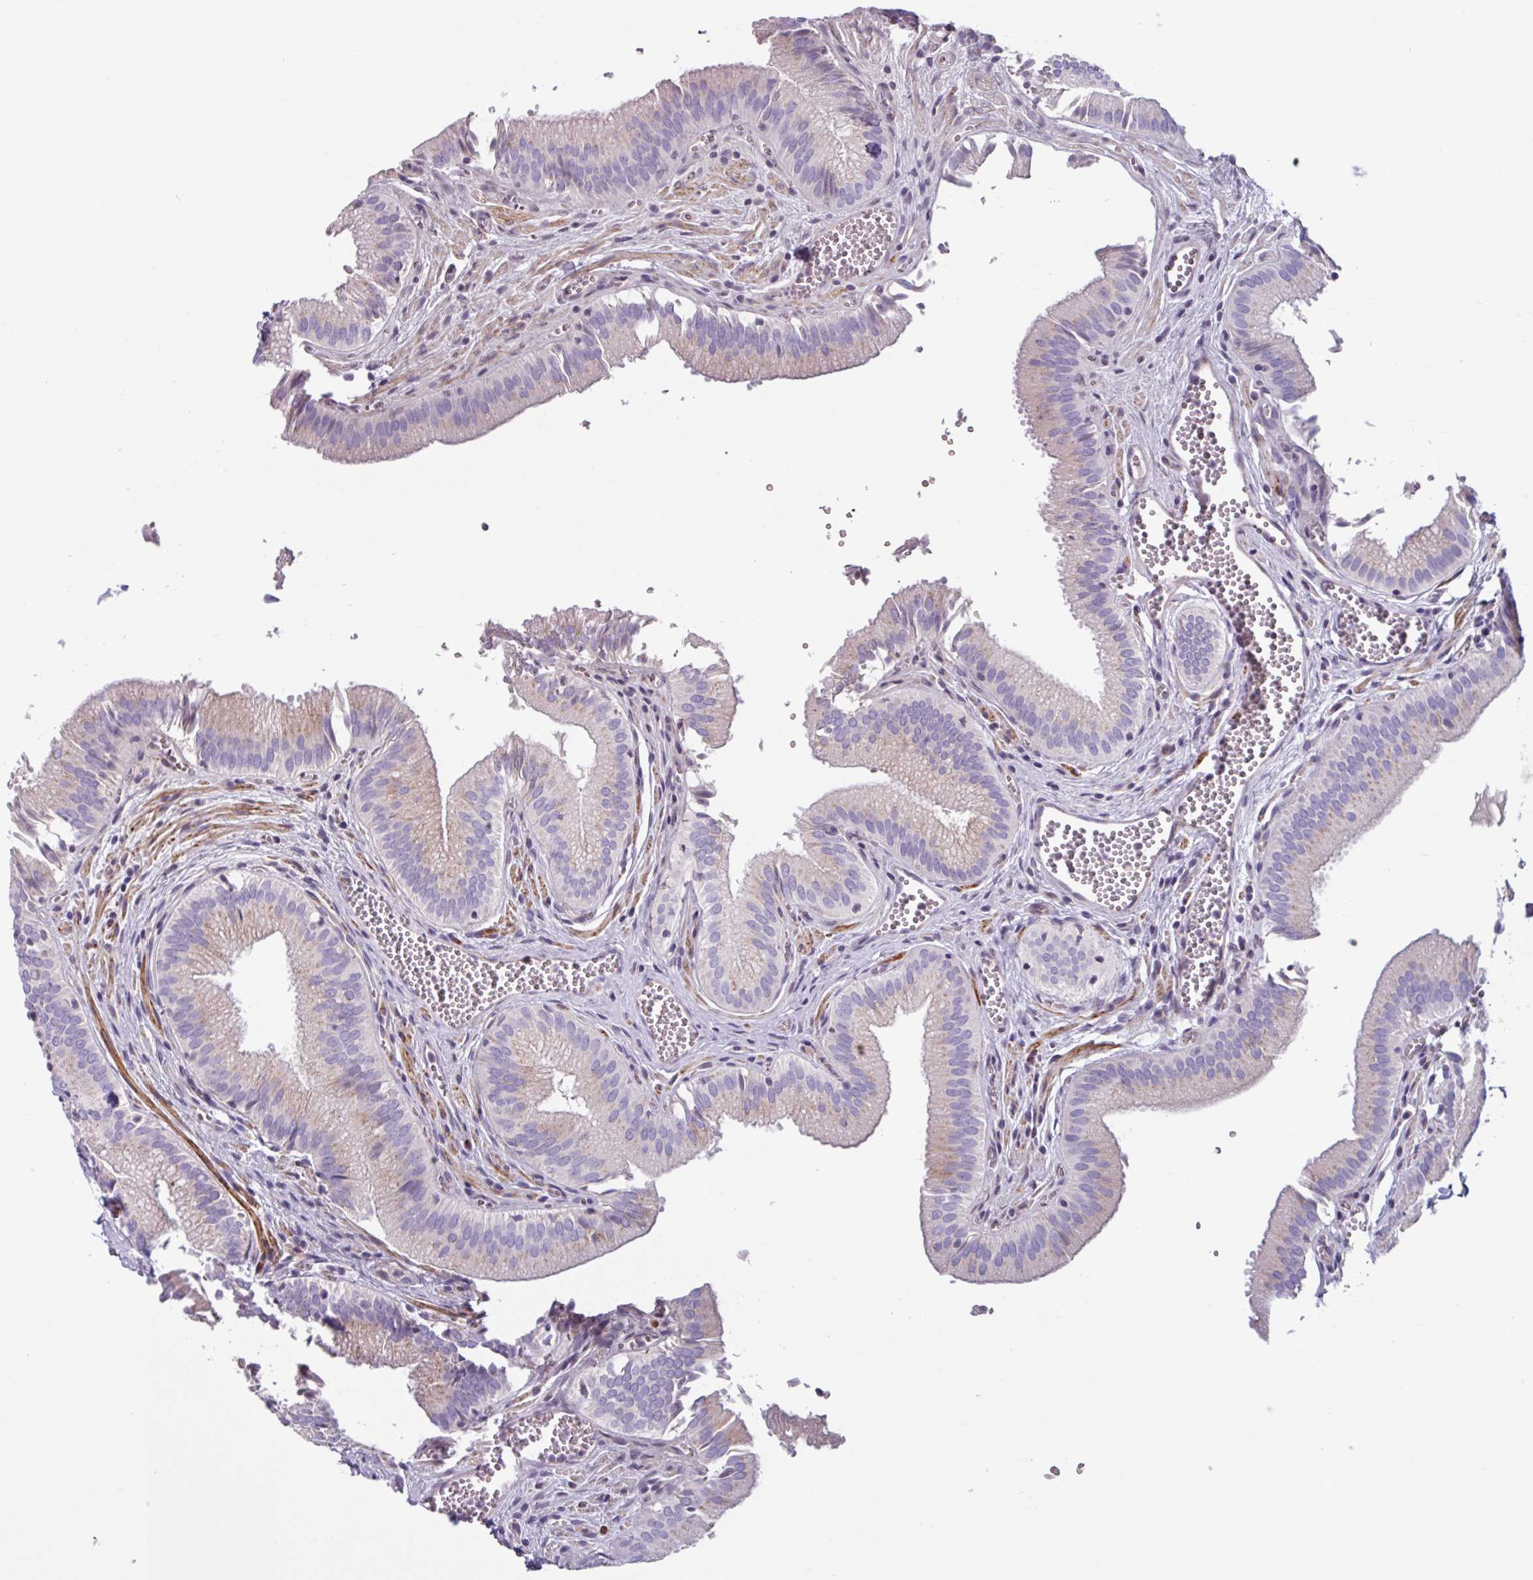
{"staining": {"intensity": "weak", "quantity": "<25%", "location": "cytoplasmic/membranous"}, "tissue": "gallbladder", "cell_type": "Glandular cells", "image_type": "normal", "snomed": [{"axis": "morphology", "description": "Normal tissue, NOS"}, {"axis": "topography", "description": "Gallbladder"}, {"axis": "topography", "description": "Peripheral nerve tissue"}], "caption": "An IHC micrograph of unremarkable gallbladder is shown. There is no staining in glandular cells of gallbladder. (Immunohistochemistry (ihc), brightfield microscopy, high magnification).", "gene": "ADGRE1", "patient": {"sex": "male", "age": 17}}